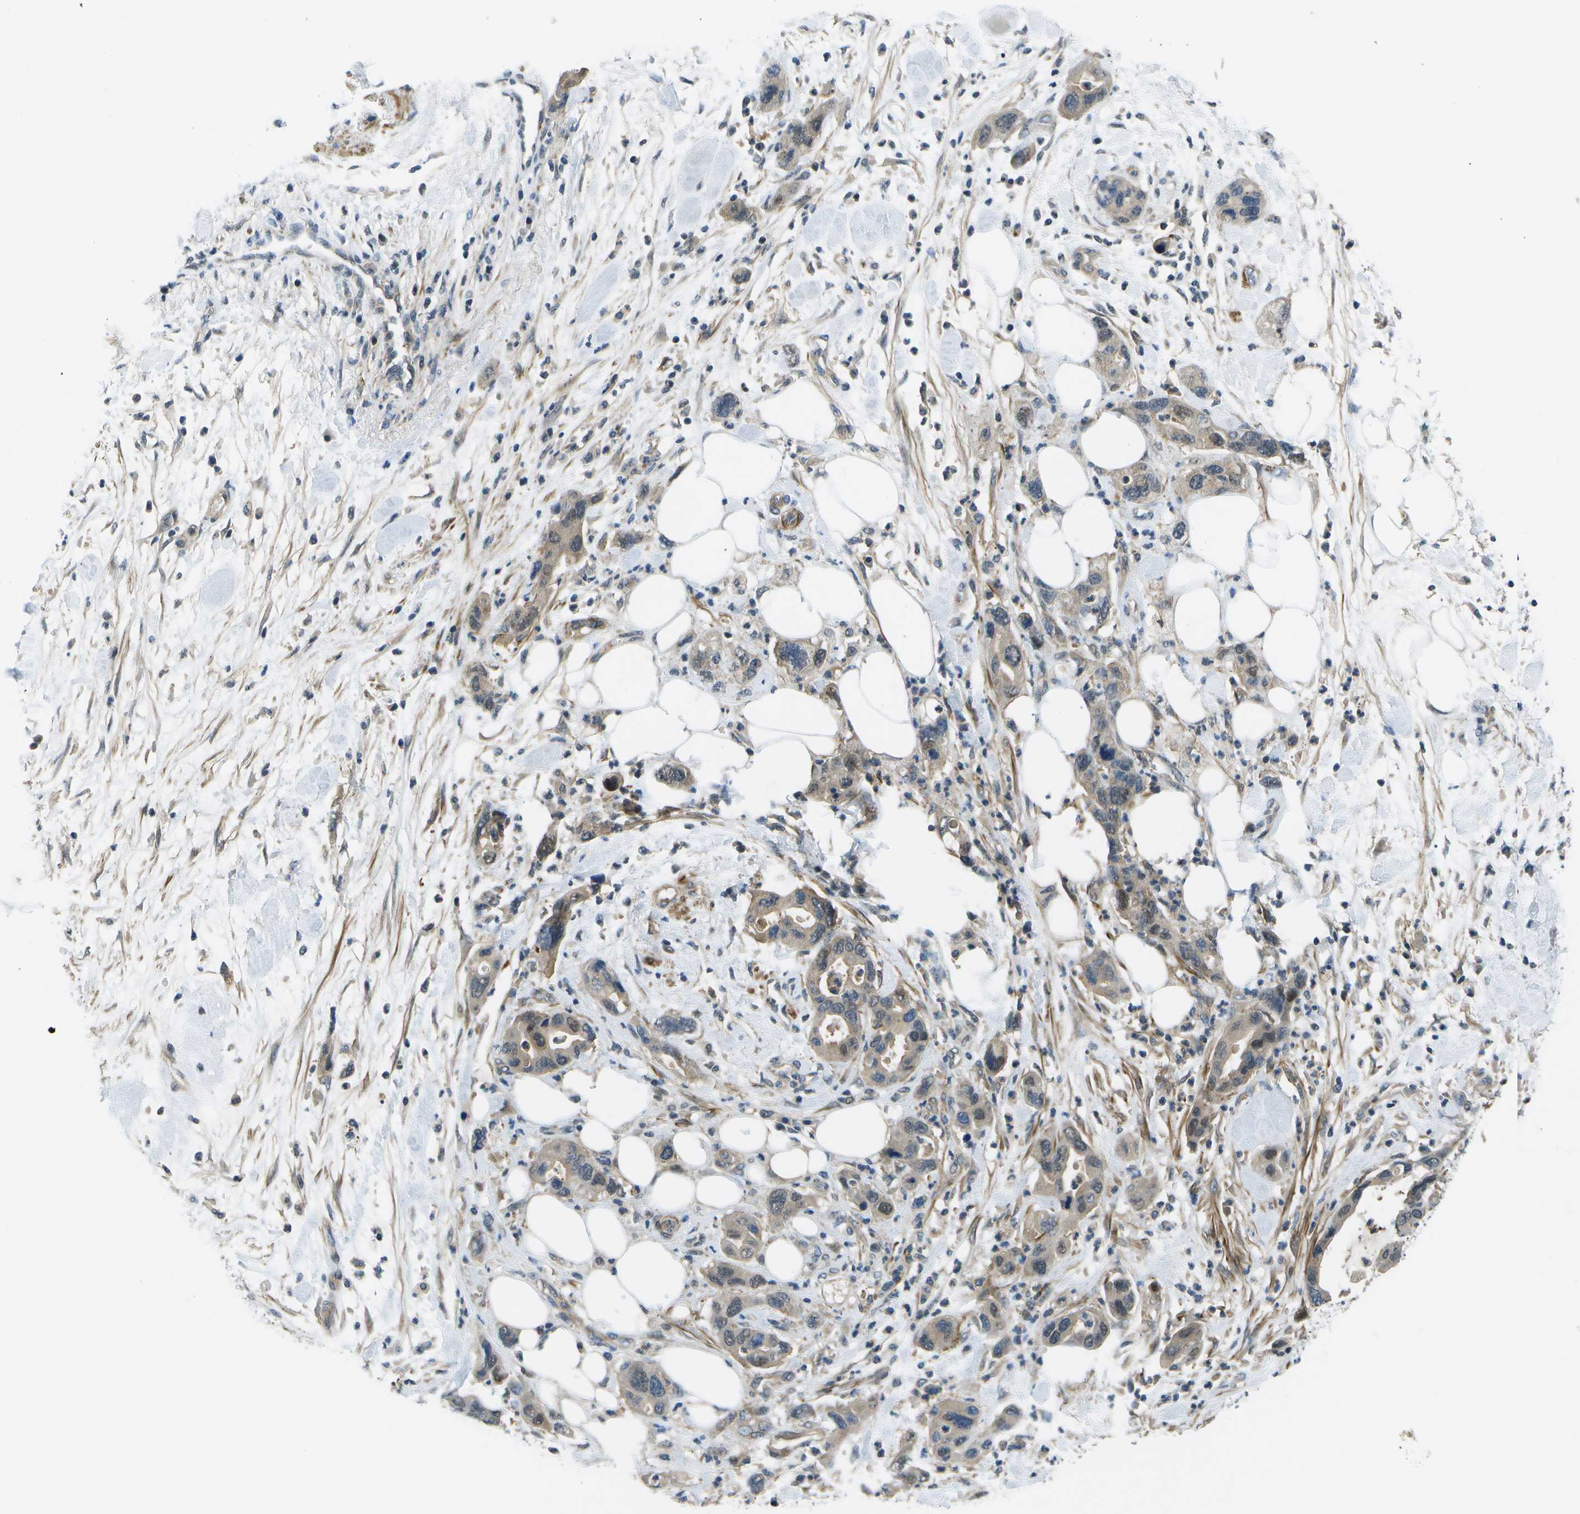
{"staining": {"intensity": "weak", "quantity": "25%-75%", "location": "cytoplasmic/membranous"}, "tissue": "pancreatic cancer", "cell_type": "Tumor cells", "image_type": "cancer", "snomed": [{"axis": "morphology", "description": "Normal tissue, NOS"}, {"axis": "morphology", "description": "Adenocarcinoma, NOS"}, {"axis": "topography", "description": "Pancreas"}], "caption": "Immunohistochemical staining of human adenocarcinoma (pancreatic) reveals weak cytoplasmic/membranous protein staining in approximately 25%-75% of tumor cells.", "gene": "ENPP5", "patient": {"sex": "female", "age": 71}}